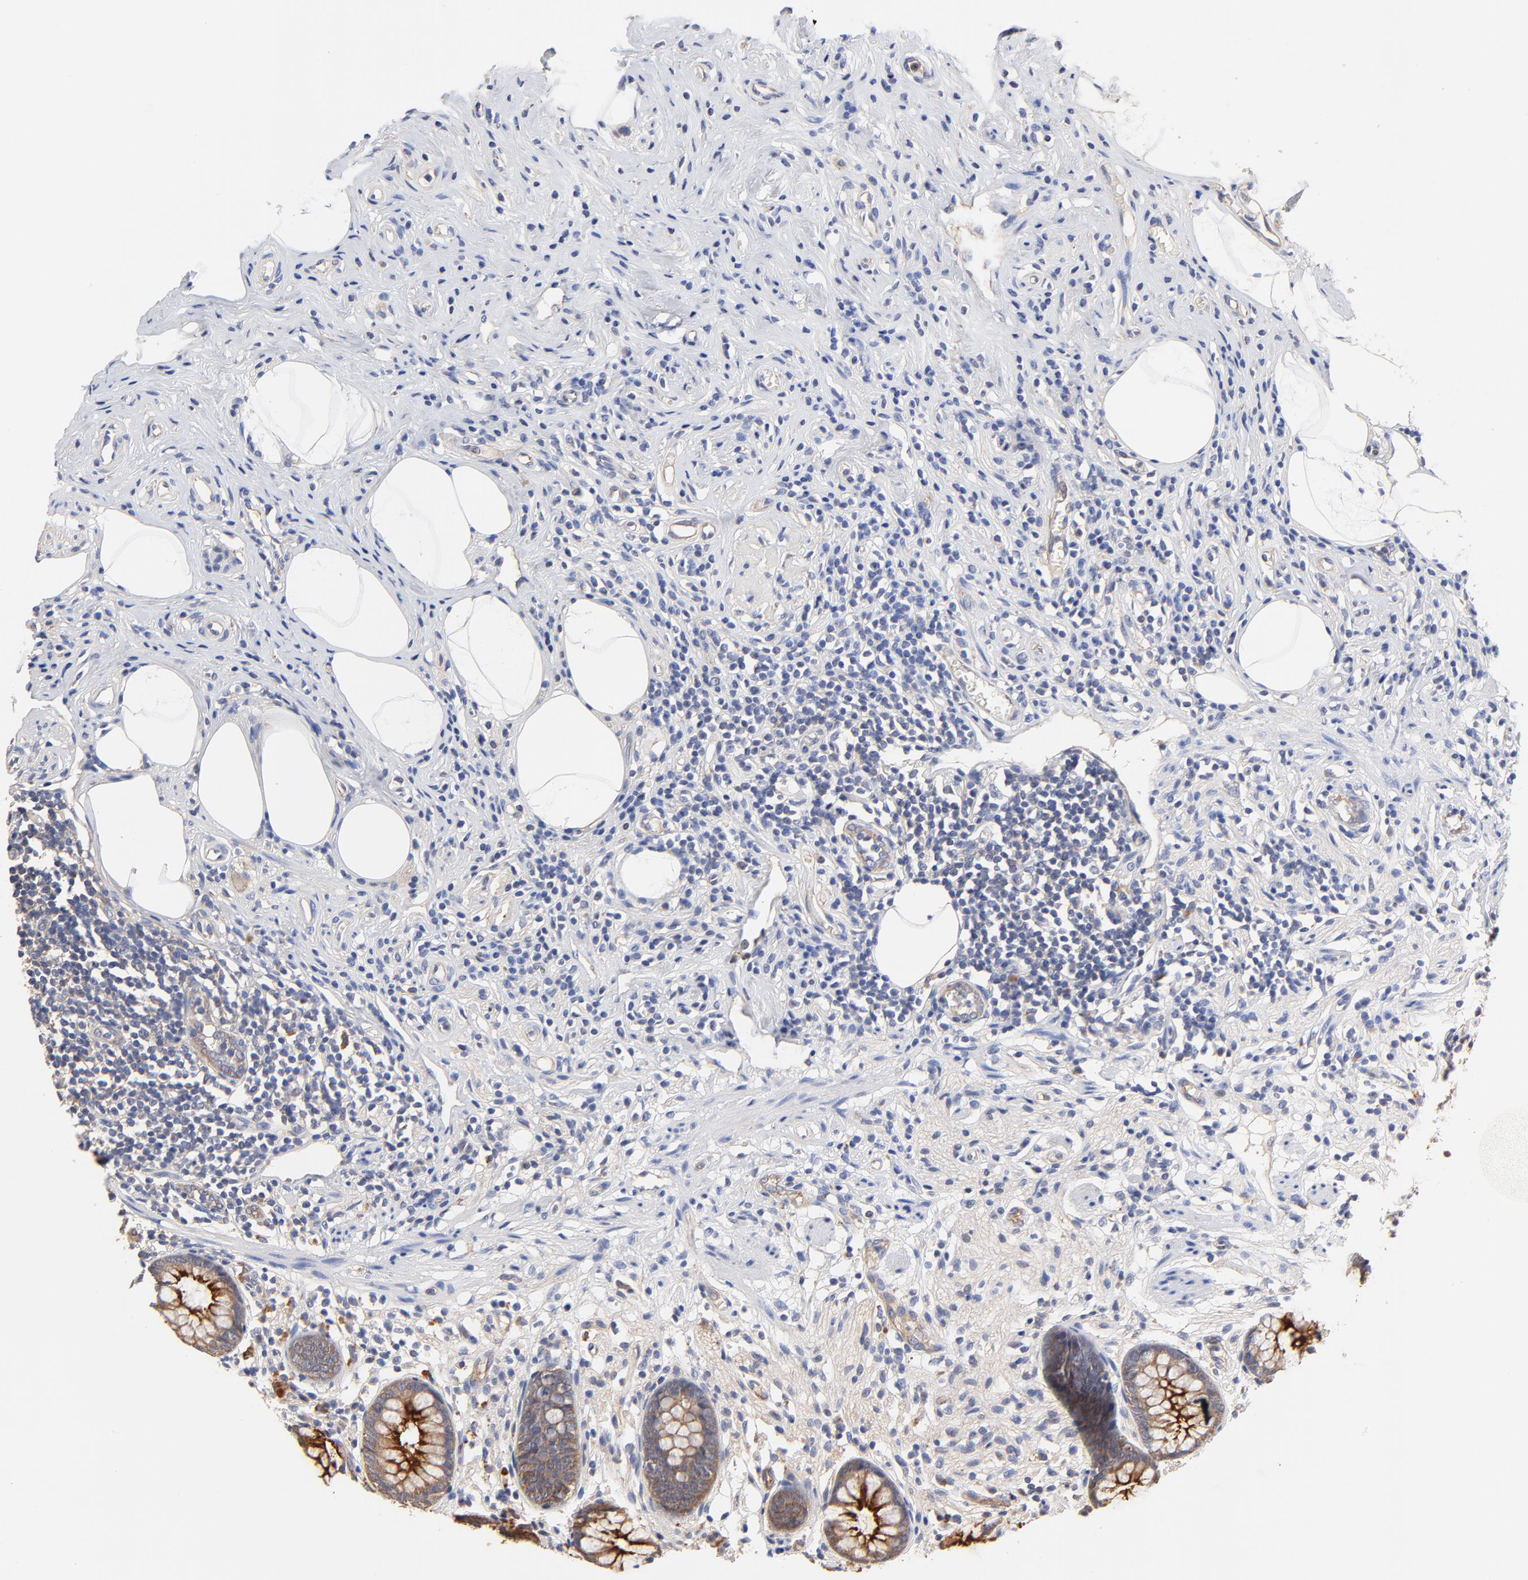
{"staining": {"intensity": "strong", "quantity": ">75%", "location": "cytoplasmic/membranous"}, "tissue": "appendix", "cell_type": "Glandular cells", "image_type": "normal", "snomed": [{"axis": "morphology", "description": "Normal tissue, NOS"}, {"axis": "topography", "description": "Appendix"}], "caption": "This micrograph reveals IHC staining of unremarkable human appendix, with high strong cytoplasmic/membranous expression in about >75% of glandular cells.", "gene": "FBXL2", "patient": {"sex": "male", "age": 38}}